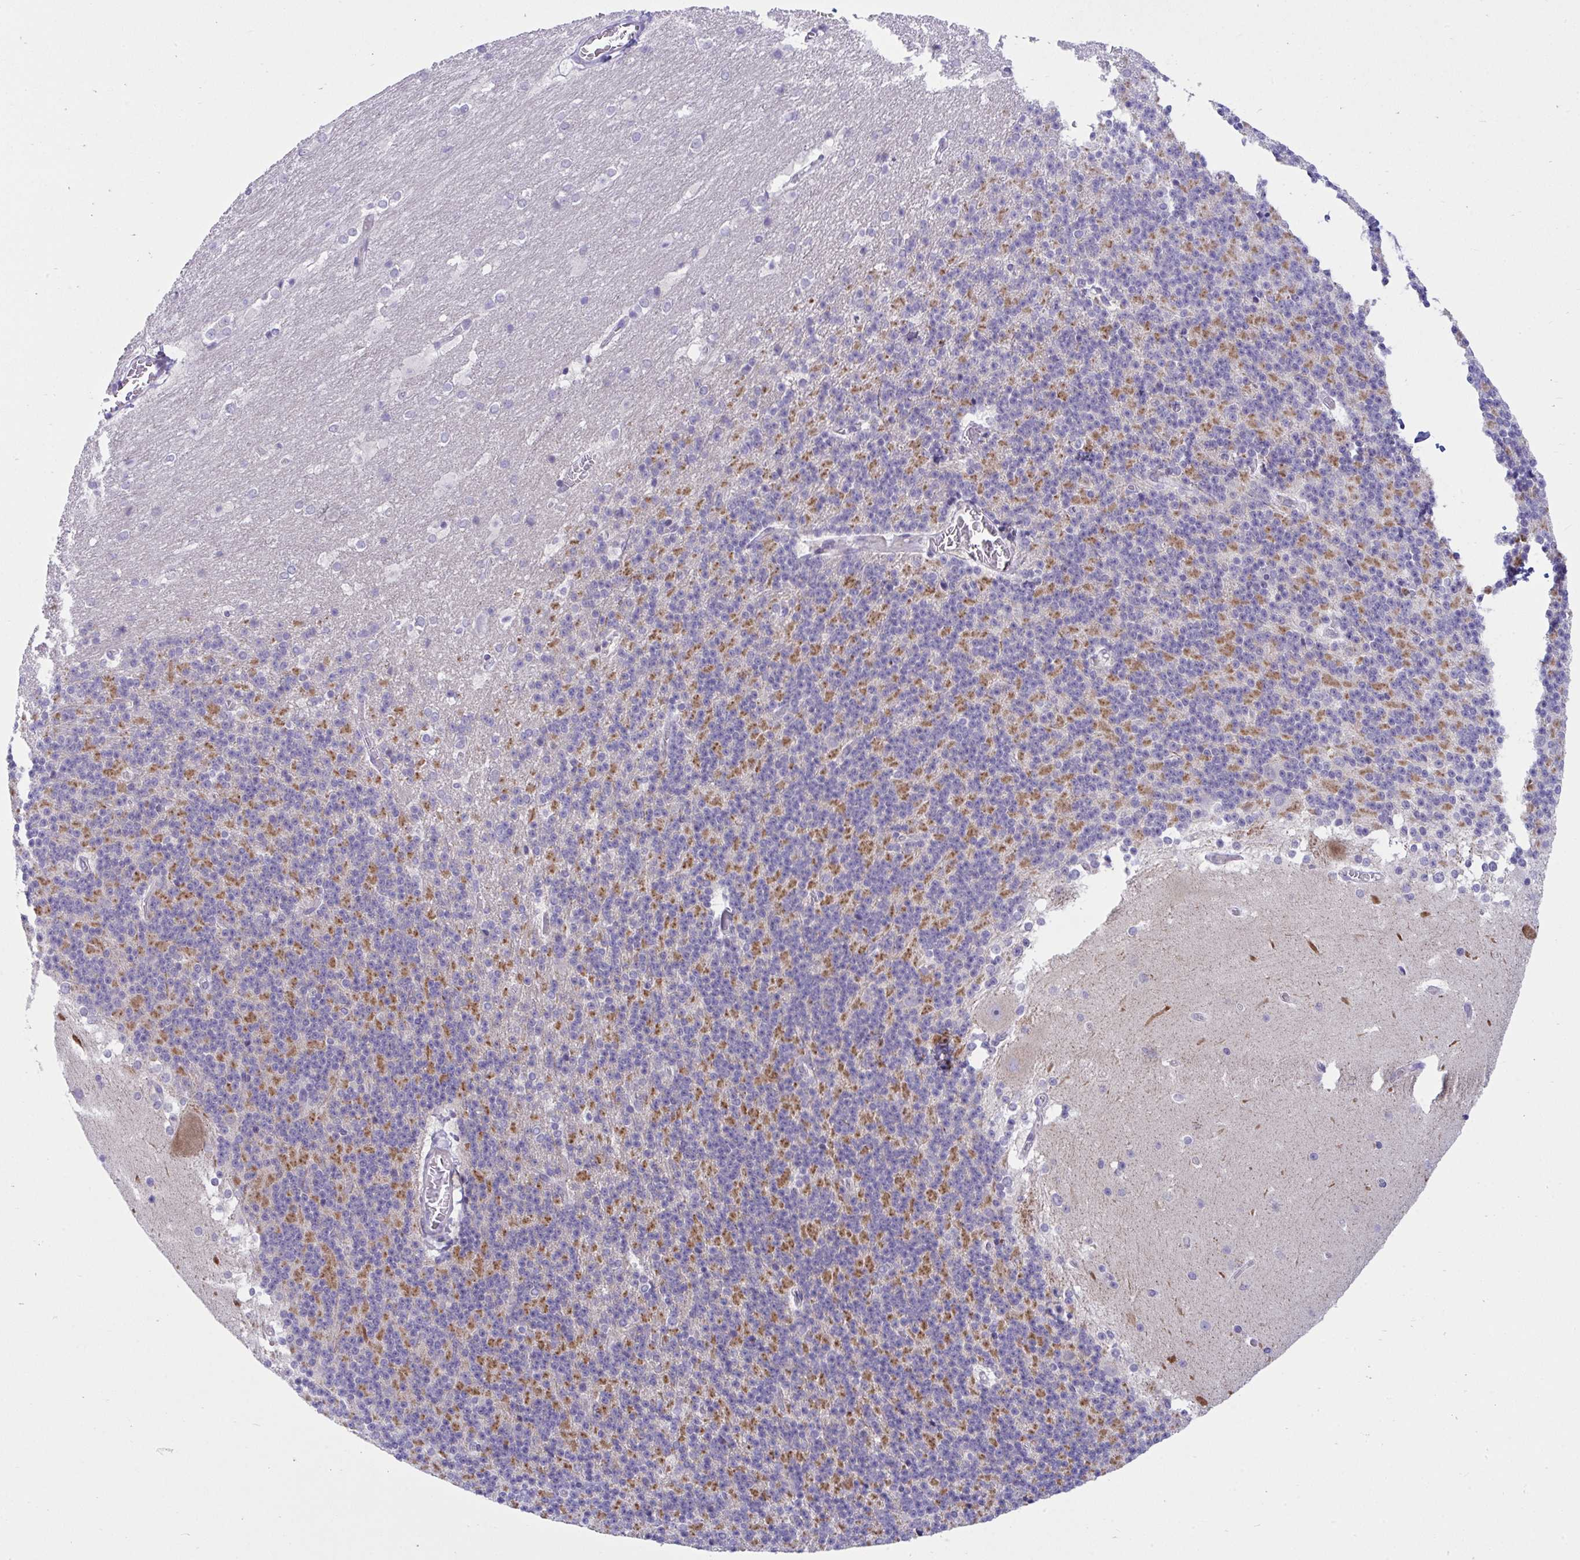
{"staining": {"intensity": "moderate", "quantity": "25%-75%", "location": "cytoplasmic/membranous"}, "tissue": "cerebellum", "cell_type": "Cells in granular layer", "image_type": "normal", "snomed": [{"axis": "morphology", "description": "Normal tissue, NOS"}, {"axis": "topography", "description": "Cerebellum"}], "caption": "Immunohistochemical staining of benign cerebellum shows moderate cytoplasmic/membranous protein staining in about 25%-75% of cells in granular layer. The staining is performed using DAB brown chromogen to label protein expression. The nuclei are counter-stained blue using hematoxylin.", "gene": "DTX3", "patient": {"sex": "female", "age": 19}}